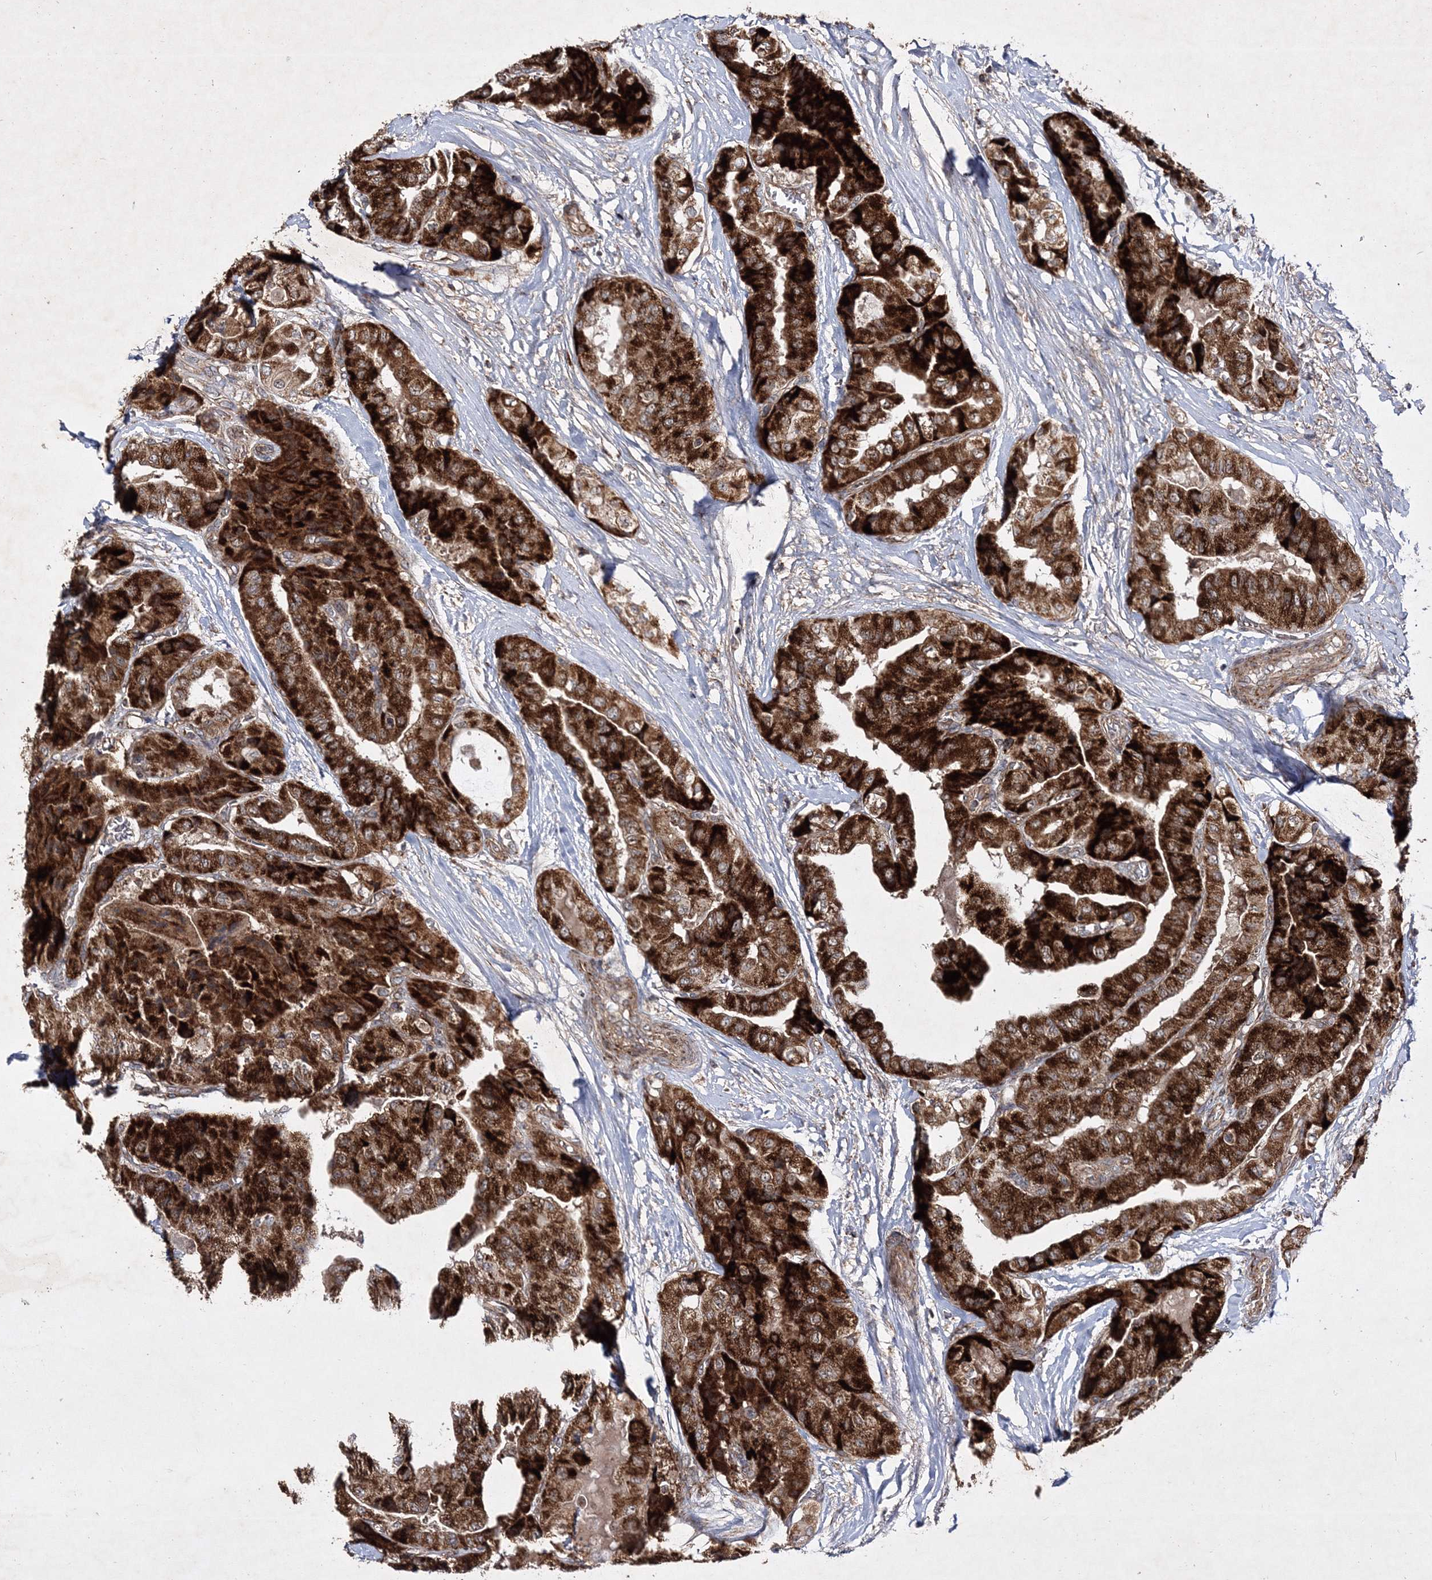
{"staining": {"intensity": "strong", "quantity": ">75%", "location": "cytoplasmic/membranous"}, "tissue": "thyroid cancer", "cell_type": "Tumor cells", "image_type": "cancer", "snomed": [{"axis": "morphology", "description": "Papillary adenocarcinoma, NOS"}, {"axis": "topography", "description": "Thyroid gland"}], "caption": "Protein expression analysis of human thyroid papillary adenocarcinoma reveals strong cytoplasmic/membranous positivity in about >75% of tumor cells.", "gene": "SCRN3", "patient": {"sex": "female", "age": 59}}